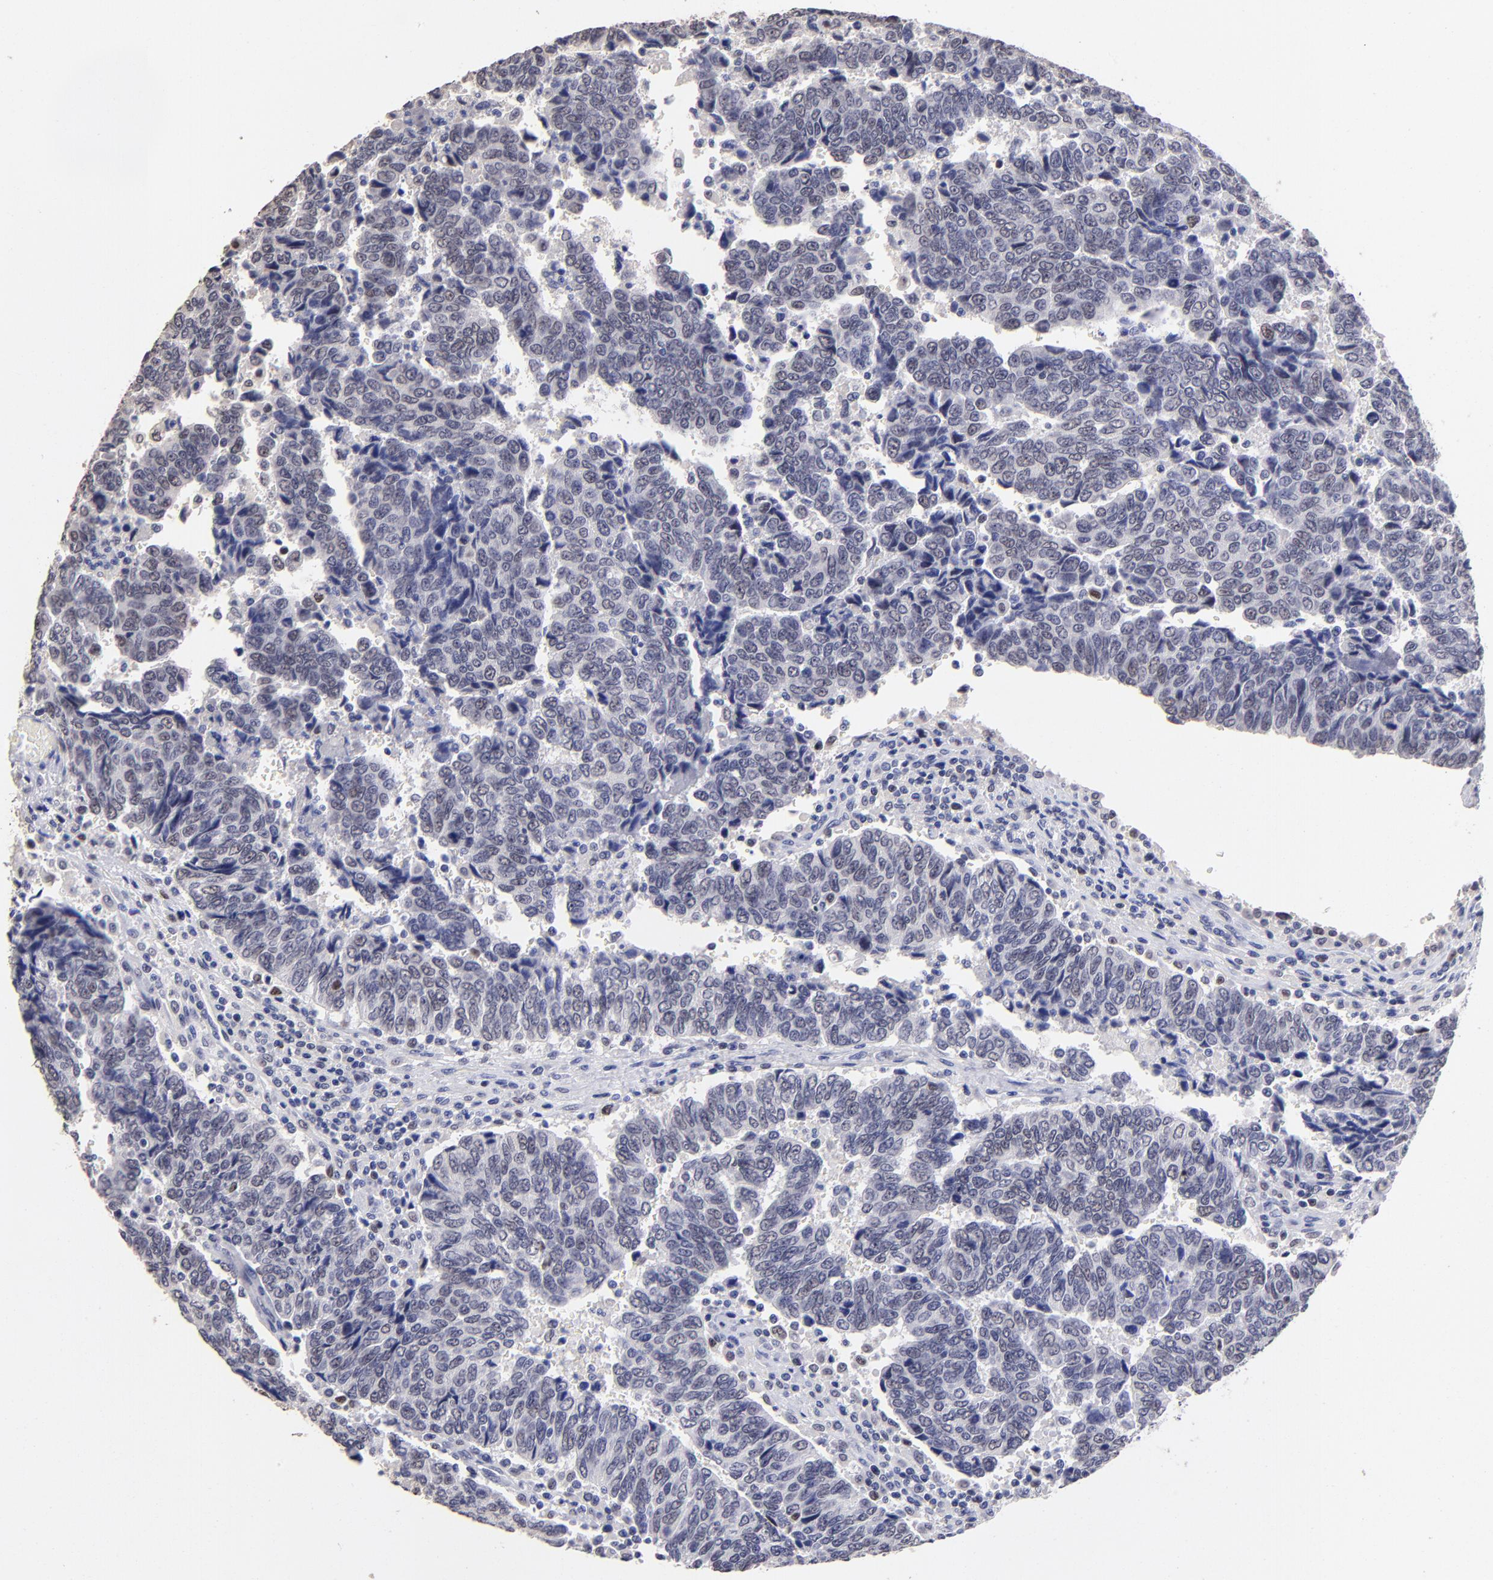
{"staining": {"intensity": "weak", "quantity": "<25%", "location": "nuclear"}, "tissue": "urothelial cancer", "cell_type": "Tumor cells", "image_type": "cancer", "snomed": [{"axis": "morphology", "description": "Urothelial carcinoma, High grade"}, {"axis": "topography", "description": "Urinary bladder"}], "caption": "Human urothelial carcinoma (high-grade) stained for a protein using IHC exhibits no positivity in tumor cells.", "gene": "DNMT1", "patient": {"sex": "male", "age": 86}}